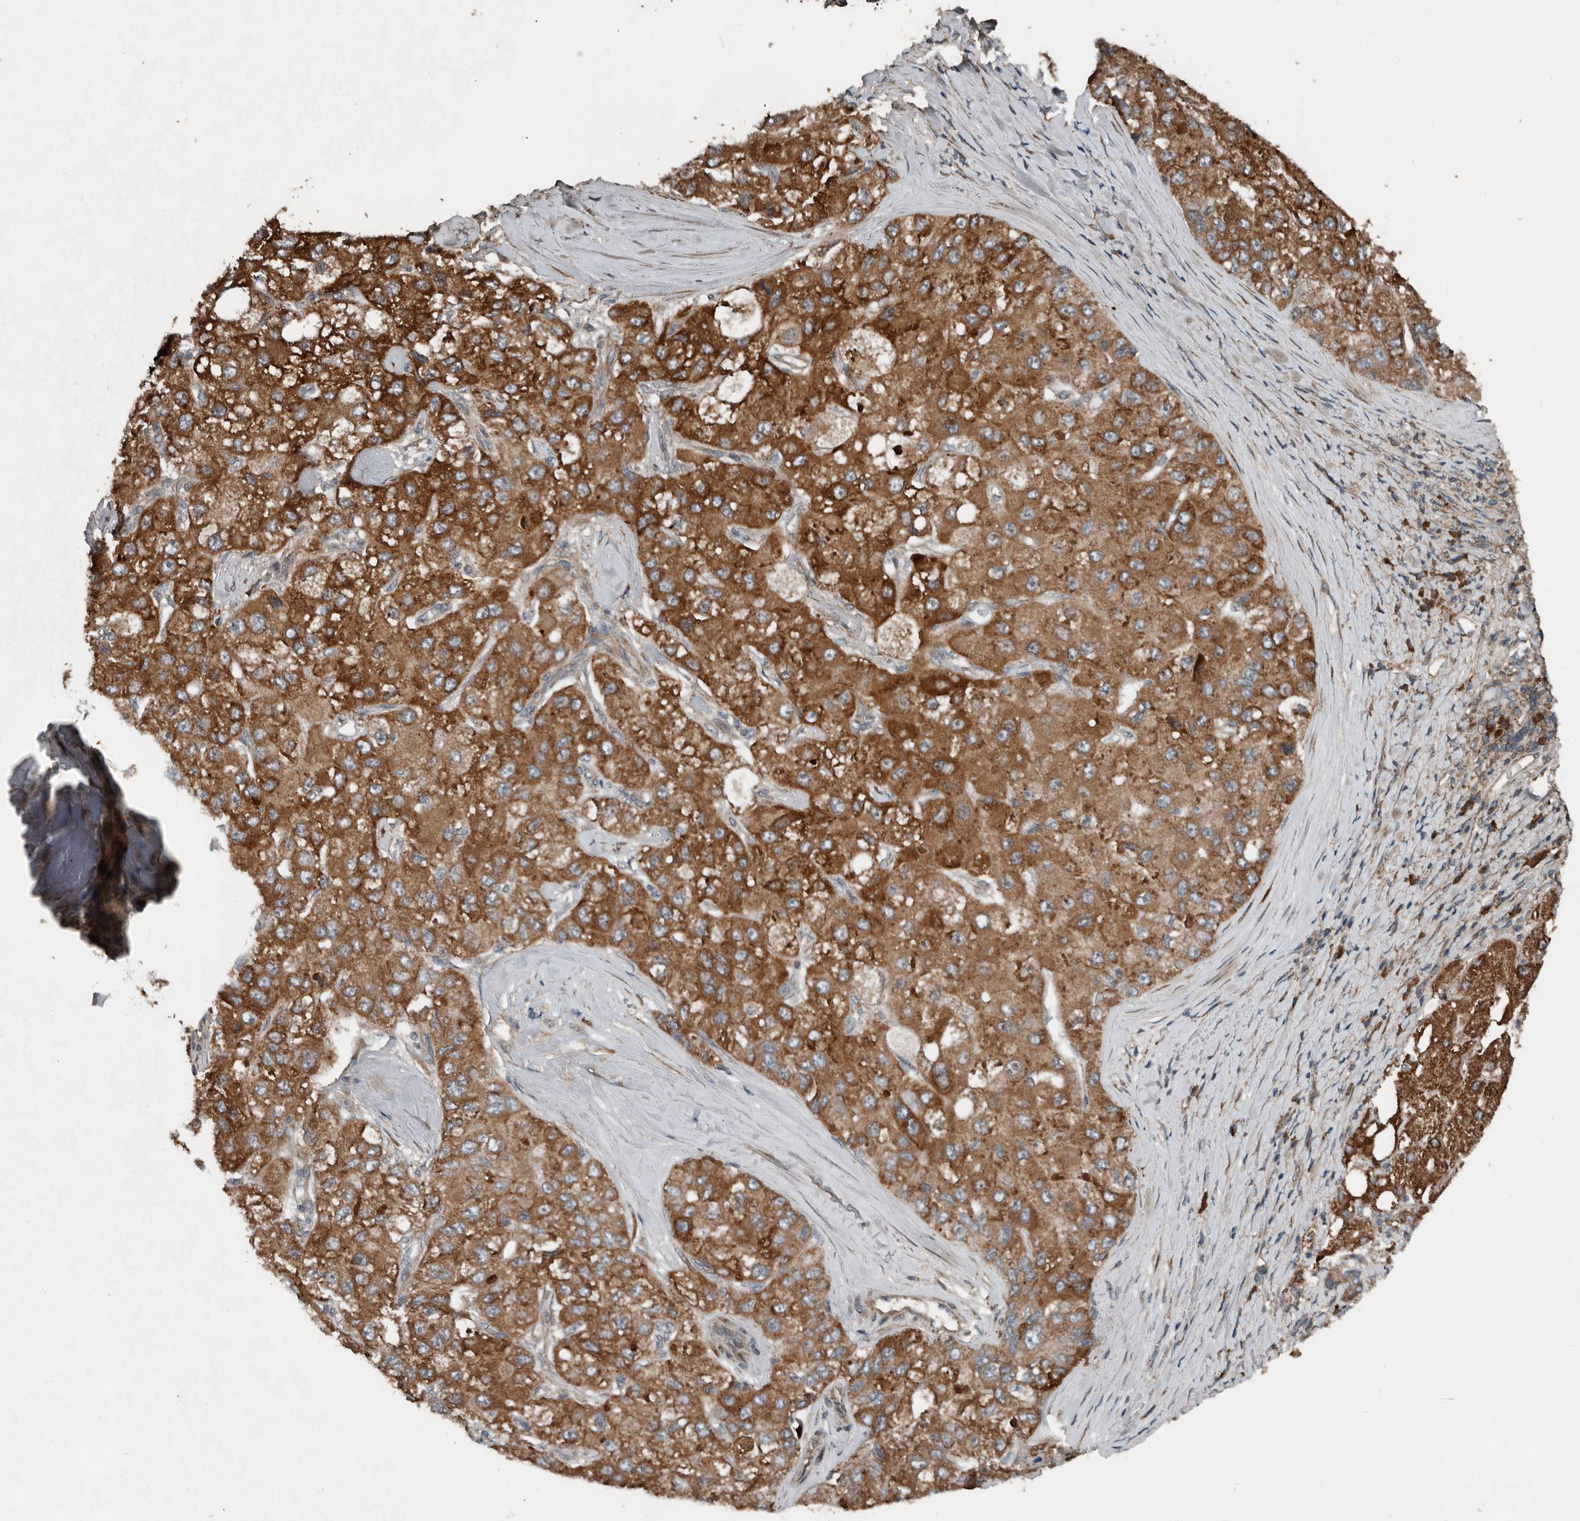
{"staining": {"intensity": "strong", "quantity": ">75%", "location": "cytoplasmic/membranous"}, "tissue": "liver cancer", "cell_type": "Tumor cells", "image_type": "cancer", "snomed": [{"axis": "morphology", "description": "Carcinoma, Hepatocellular, NOS"}, {"axis": "topography", "description": "Liver"}], "caption": "Tumor cells show high levels of strong cytoplasmic/membranous positivity in approximately >75% of cells in human liver cancer (hepatocellular carcinoma).", "gene": "RNF207", "patient": {"sex": "male", "age": 80}}